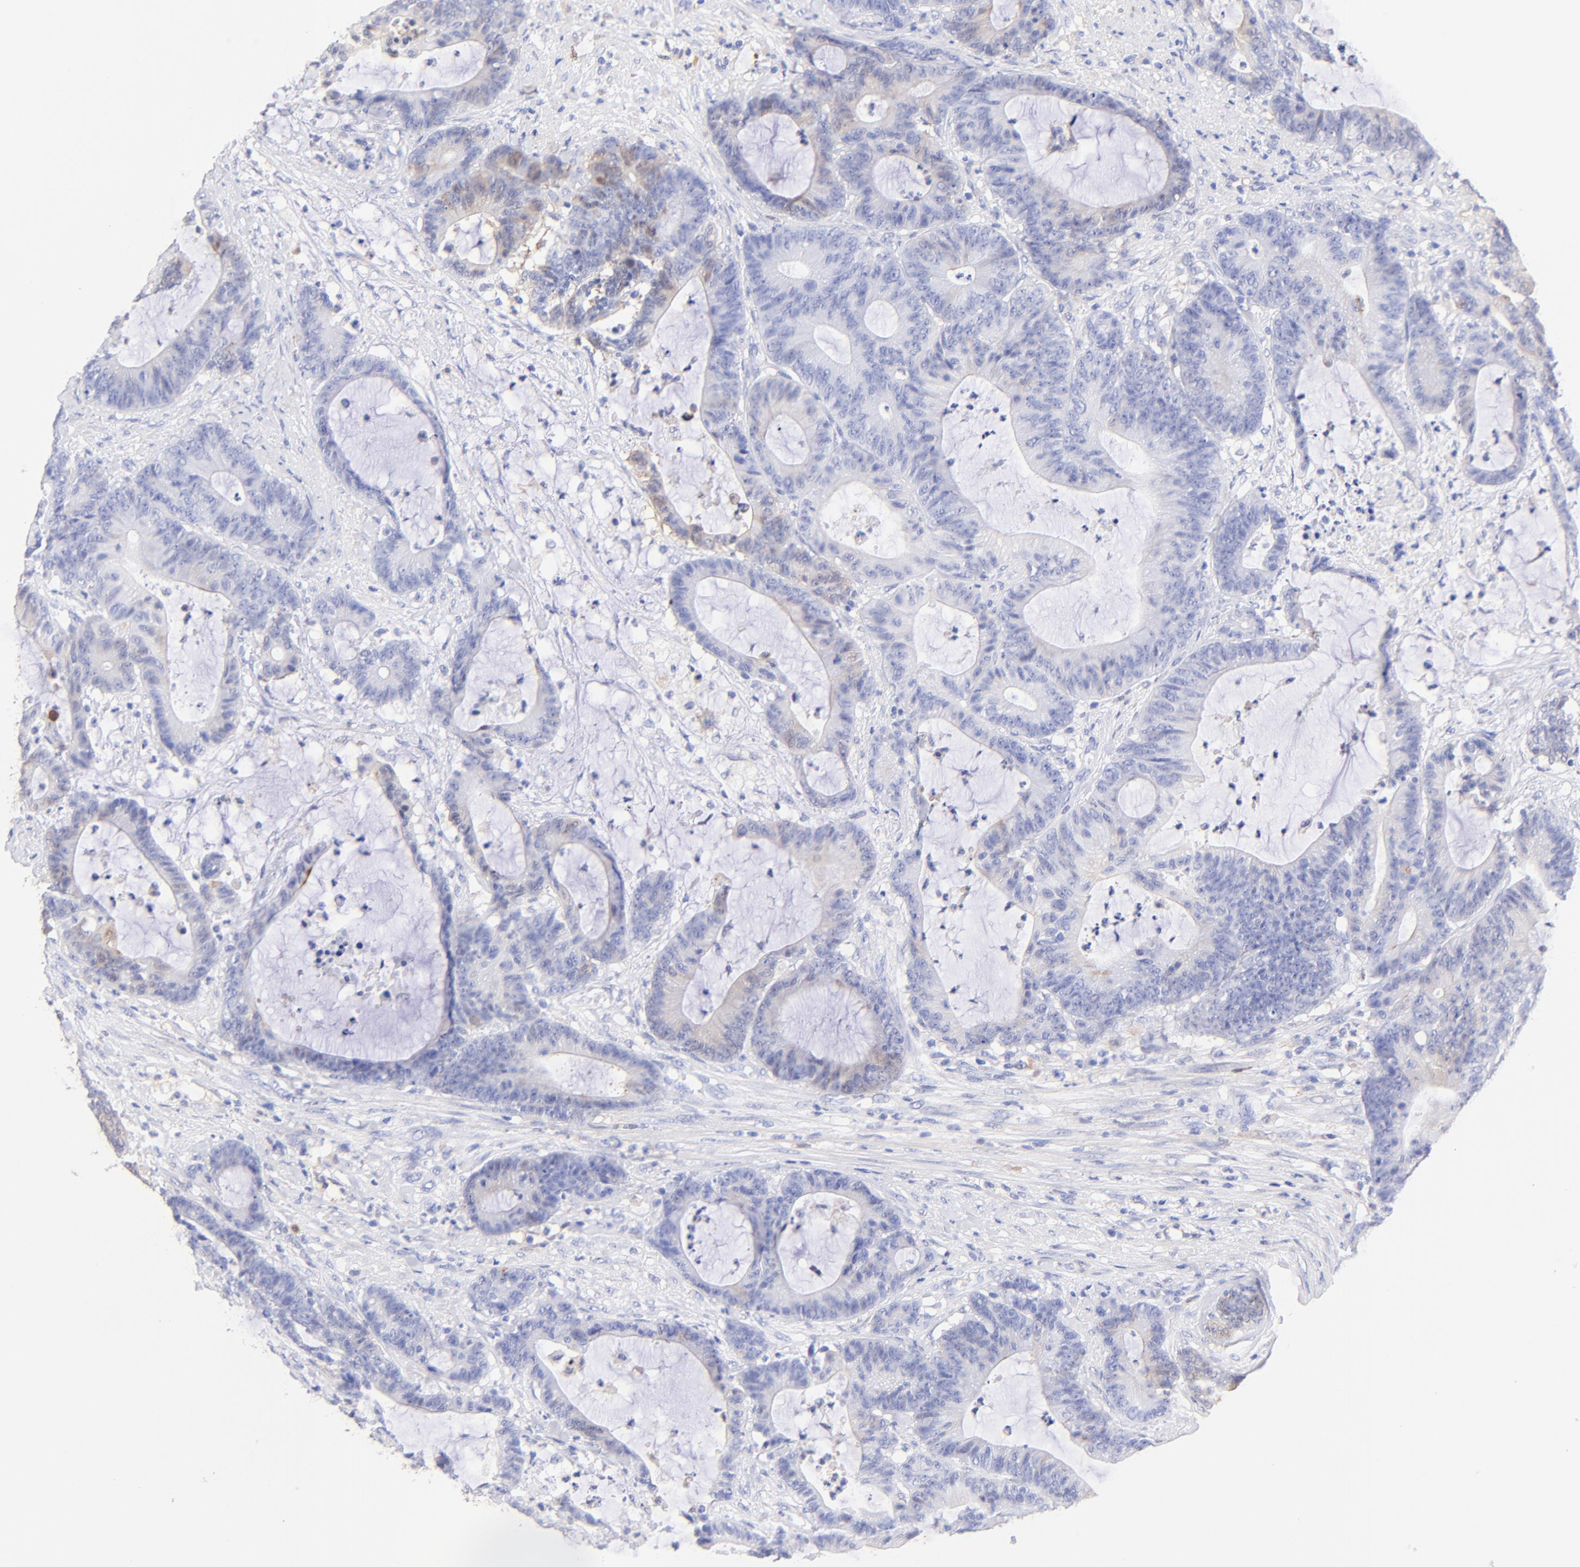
{"staining": {"intensity": "negative", "quantity": "none", "location": "none"}, "tissue": "colorectal cancer", "cell_type": "Tumor cells", "image_type": "cancer", "snomed": [{"axis": "morphology", "description": "Adenocarcinoma, NOS"}, {"axis": "topography", "description": "Colon"}], "caption": "Immunohistochemistry of human colorectal adenocarcinoma demonstrates no positivity in tumor cells.", "gene": "ALDH1A1", "patient": {"sex": "female", "age": 84}}